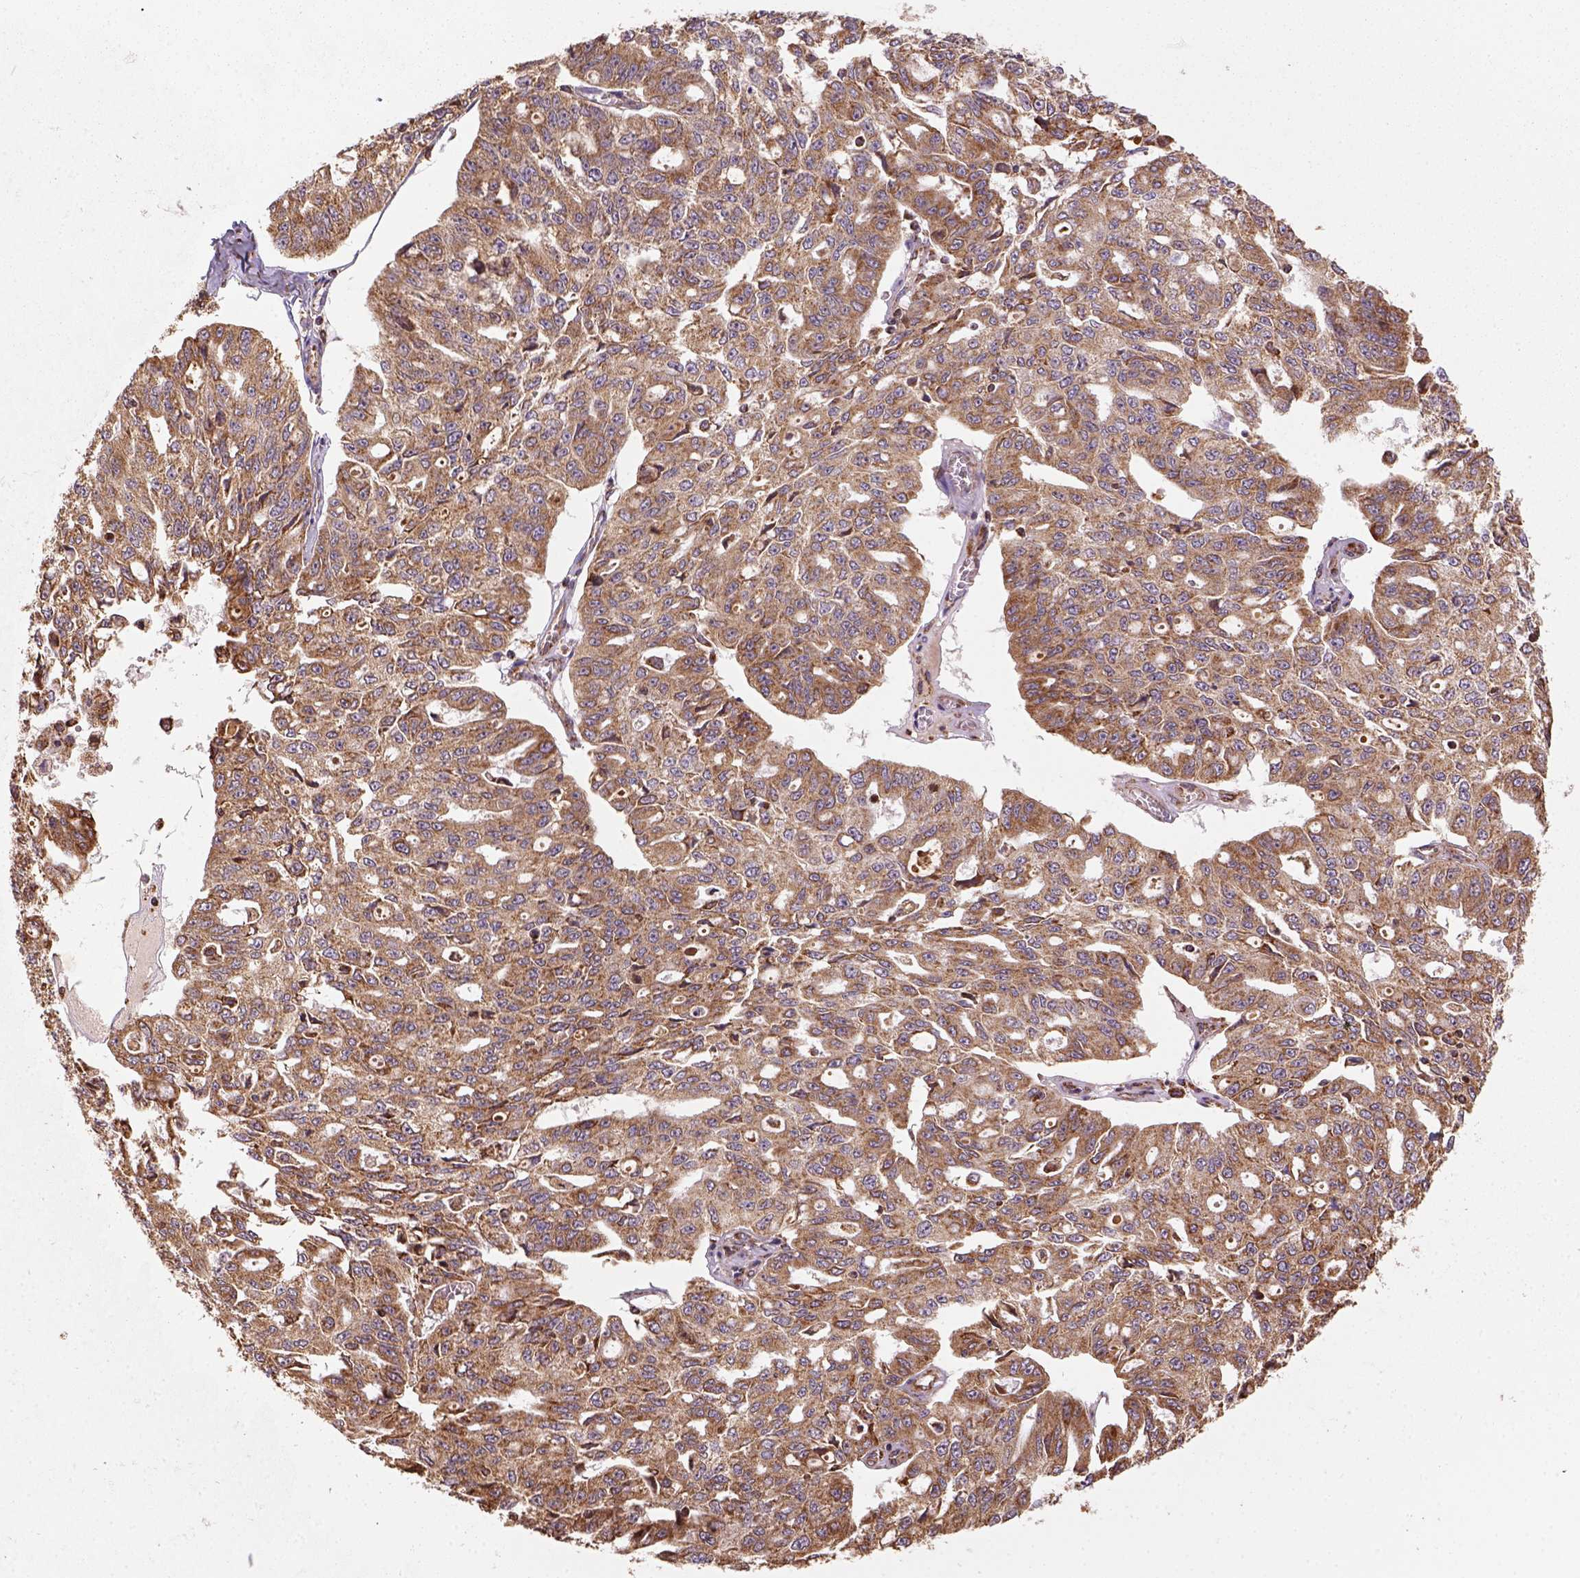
{"staining": {"intensity": "moderate", "quantity": ">75%", "location": "cytoplasmic/membranous"}, "tissue": "ovarian cancer", "cell_type": "Tumor cells", "image_type": "cancer", "snomed": [{"axis": "morphology", "description": "Carcinoma, endometroid"}, {"axis": "topography", "description": "Ovary"}], "caption": "The histopathology image shows immunohistochemical staining of ovarian endometroid carcinoma. There is moderate cytoplasmic/membranous expression is present in about >75% of tumor cells. (Stains: DAB in brown, nuclei in blue, Microscopy: brightfield microscopy at high magnification).", "gene": "MAPK8IP3", "patient": {"sex": "female", "age": 65}}